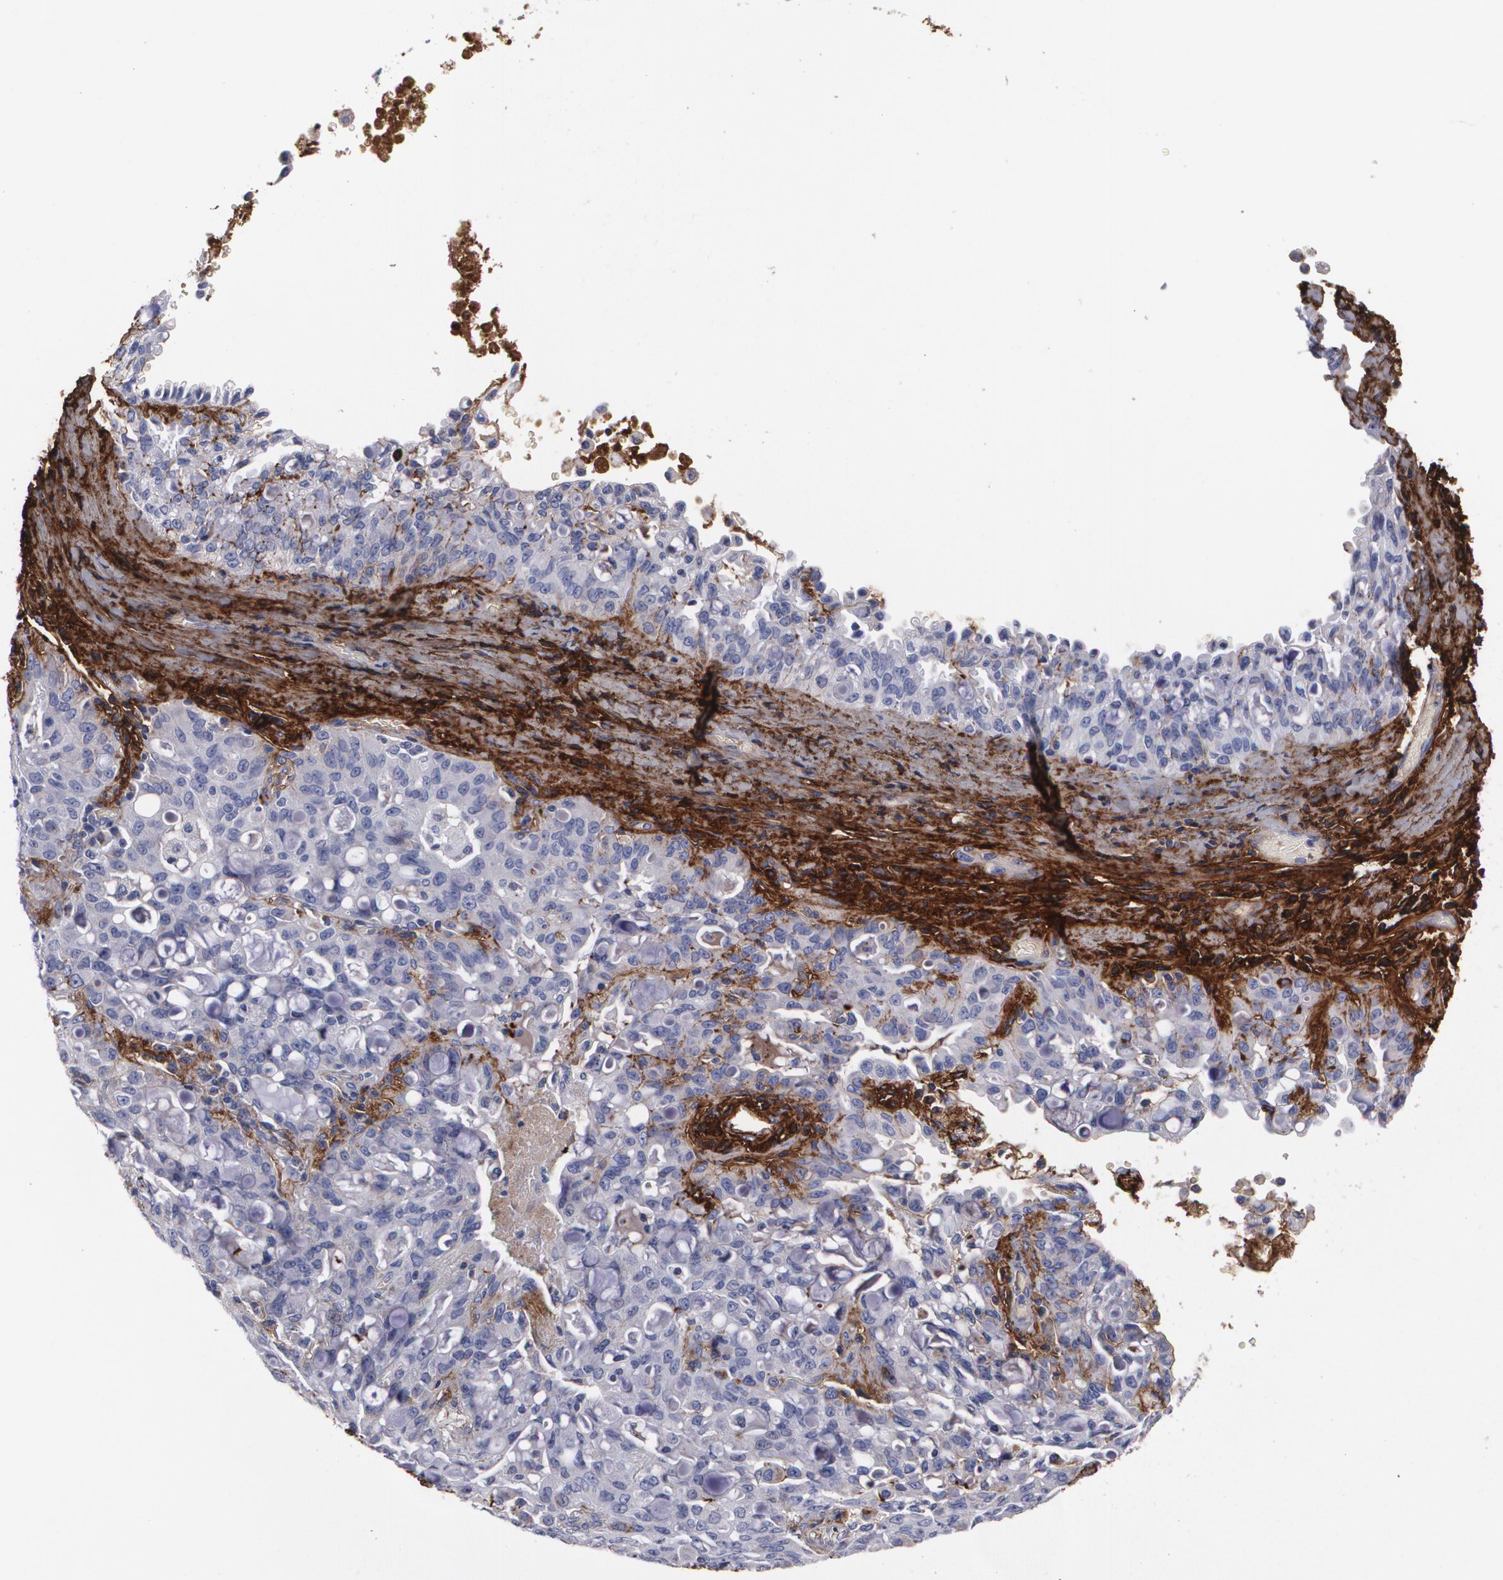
{"staining": {"intensity": "negative", "quantity": "none", "location": "none"}, "tissue": "lung cancer", "cell_type": "Tumor cells", "image_type": "cancer", "snomed": [{"axis": "morphology", "description": "Adenocarcinoma, NOS"}, {"axis": "topography", "description": "Lung"}], "caption": "IHC micrograph of human adenocarcinoma (lung) stained for a protein (brown), which reveals no staining in tumor cells. The staining is performed using DAB brown chromogen with nuclei counter-stained in using hematoxylin.", "gene": "FBLN1", "patient": {"sex": "female", "age": 44}}